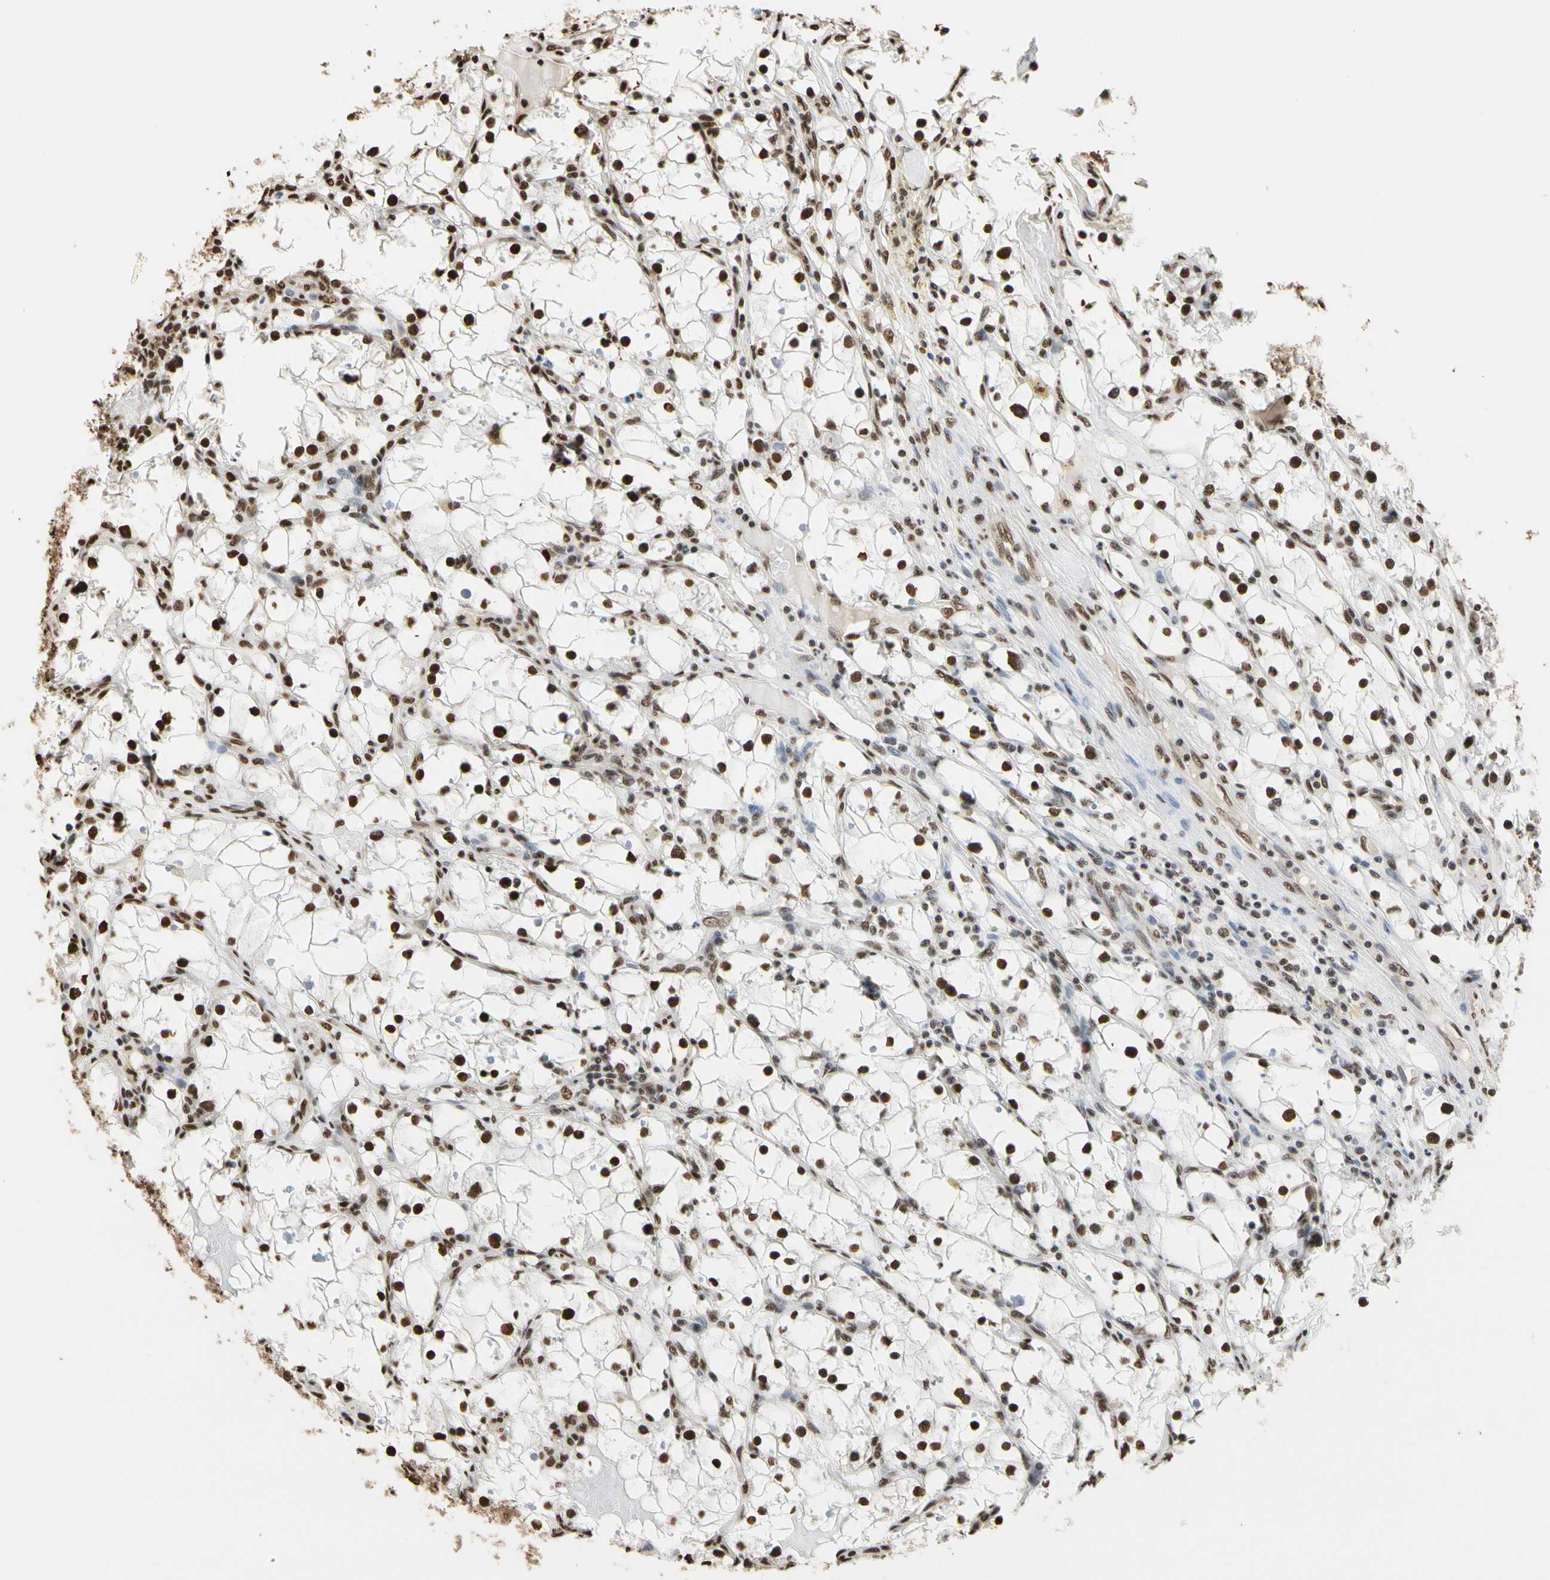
{"staining": {"intensity": "strong", "quantity": ">75%", "location": "nuclear"}, "tissue": "renal cancer", "cell_type": "Tumor cells", "image_type": "cancer", "snomed": [{"axis": "morphology", "description": "Adenocarcinoma, NOS"}, {"axis": "topography", "description": "Kidney"}], "caption": "A high amount of strong nuclear staining is identified in approximately >75% of tumor cells in adenocarcinoma (renal) tissue. The protein is stained brown, and the nuclei are stained in blue (DAB IHC with brightfield microscopy, high magnification).", "gene": "HNRNPK", "patient": {"sex": "male", "age": 56}}